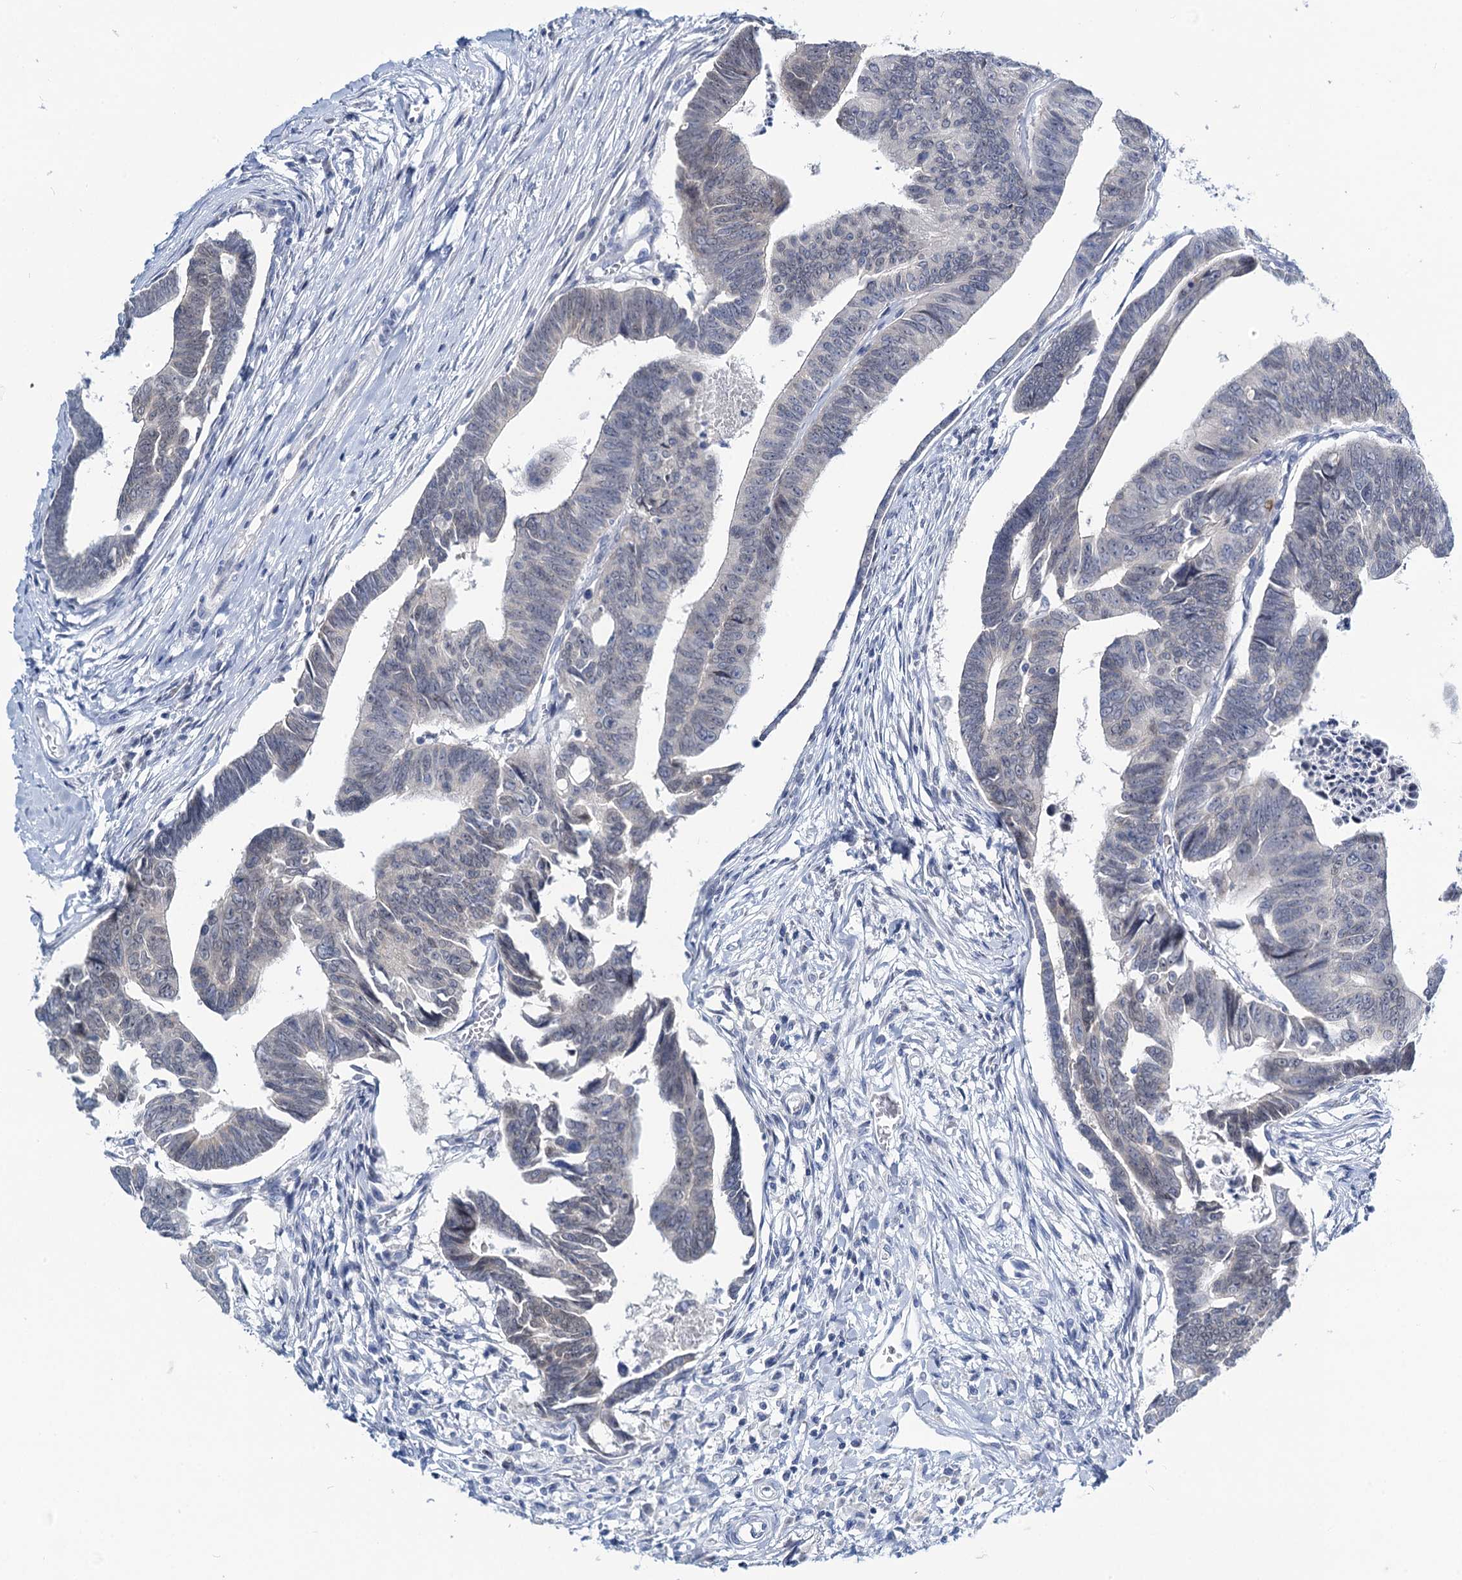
{"staining": {"intensity": "negative", "quantity": "none", "location": "none"}, "tissue": "colorectal cancer", "cell_type": "Tumor cells", "image_type": "cancer", "snomed": [{"axis": "morphology", "description": "Adenocarcinoma, NOS"}, {"axis": "topography", "description": "Rectum"}], "caption": "A high-resolution image shows immunohistochemistry staining of colorectal adenocarcinoma, which reveals no significant expression in tumor cells.", "gene": "TOX3", "patient": {"sex": "female", "age": 65}}